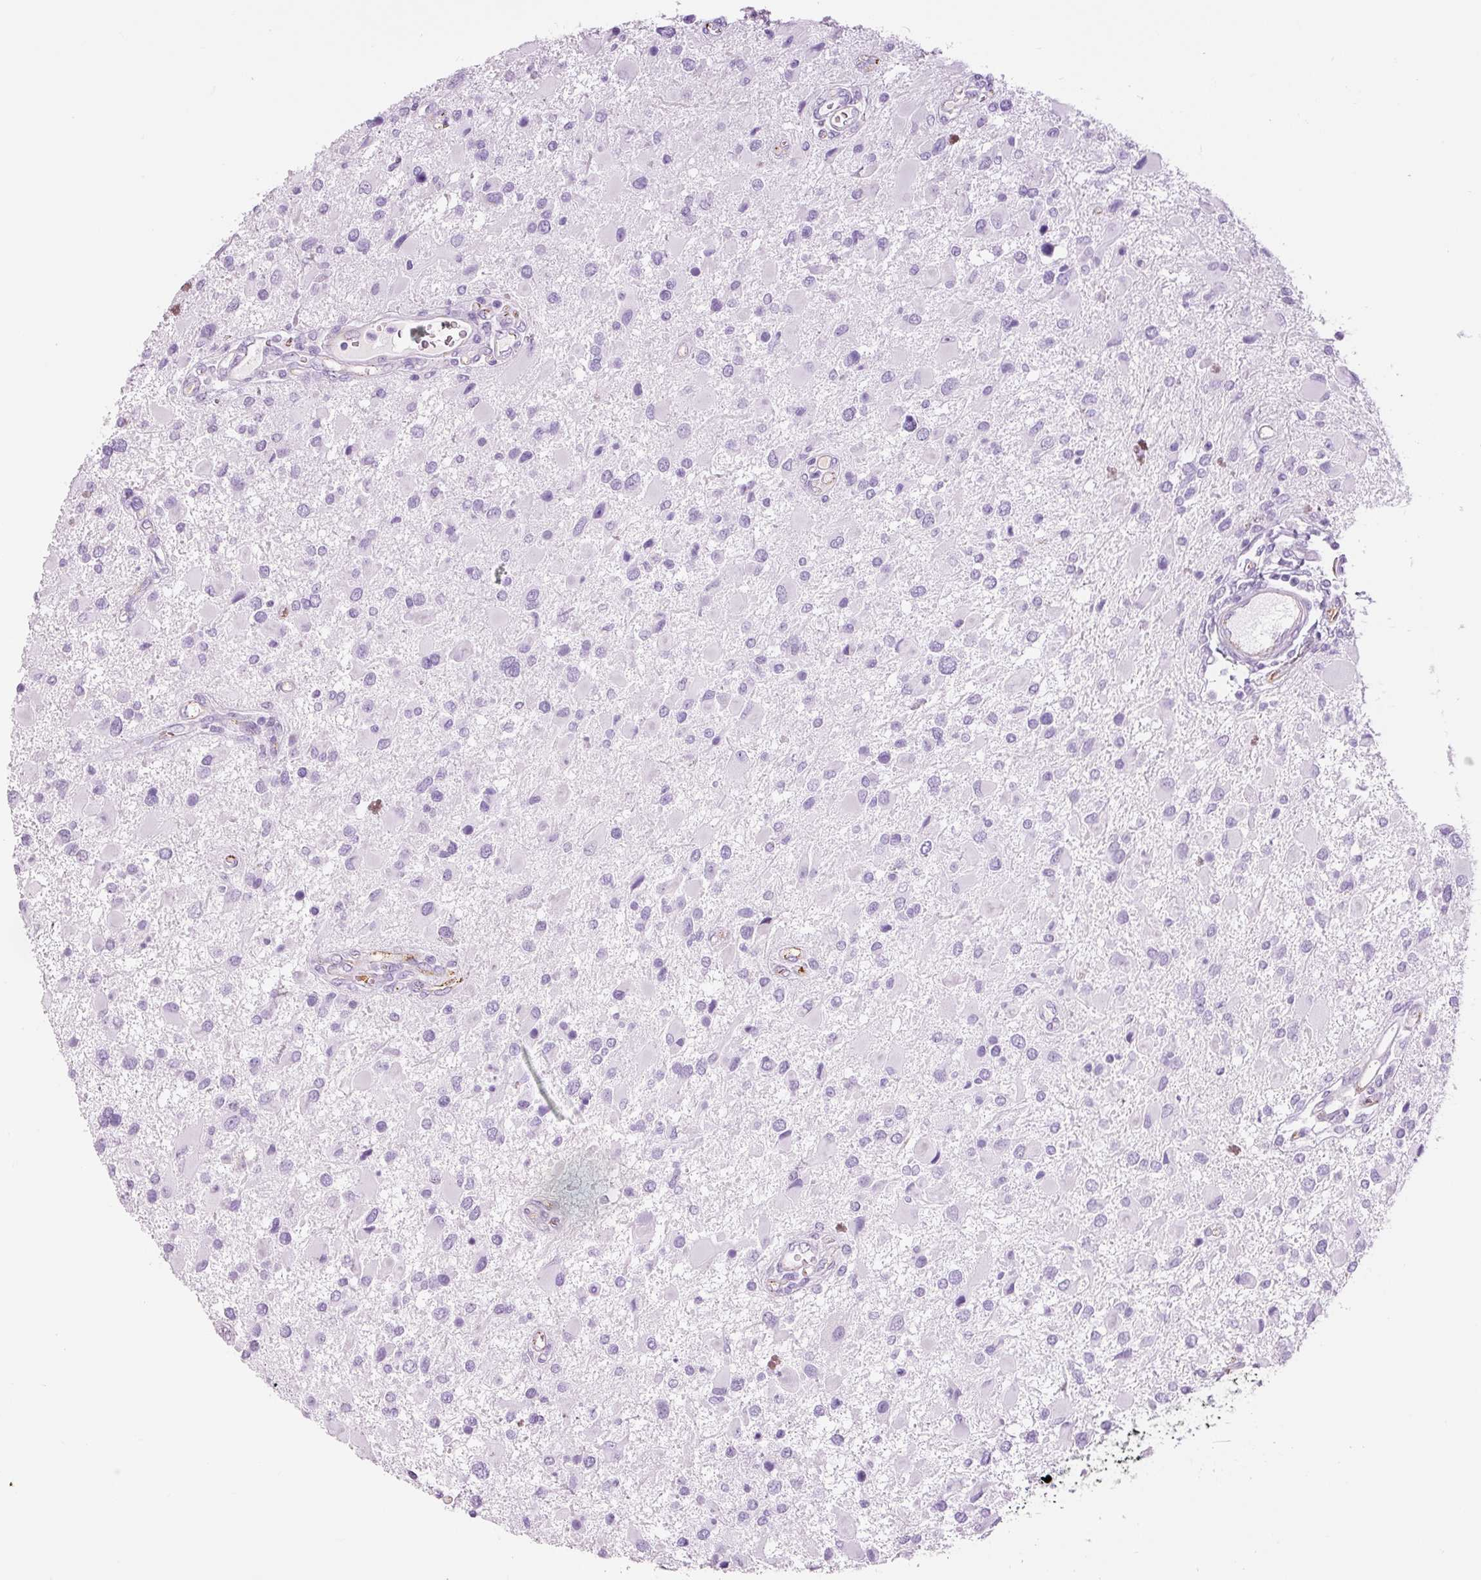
{"staining": {"intensity": "negative", "quantity": "none", "location": "none"}, "tissue": "glioma", "cell_type": "Tumor cells", "image_type": "cancer", "snomed": [{"axis": "morphology", "description": "Glioma, malignant, High grade"}, {"axis": "topography", "description": "Brain"}], "caption": "High power microscopy image of an IHC histopathology image of malignant glioma (high-grade), revealing no significant positivity in tumor cells.", "gene": "ADSS1", "patient": {"sex": "male", "age": 53}}